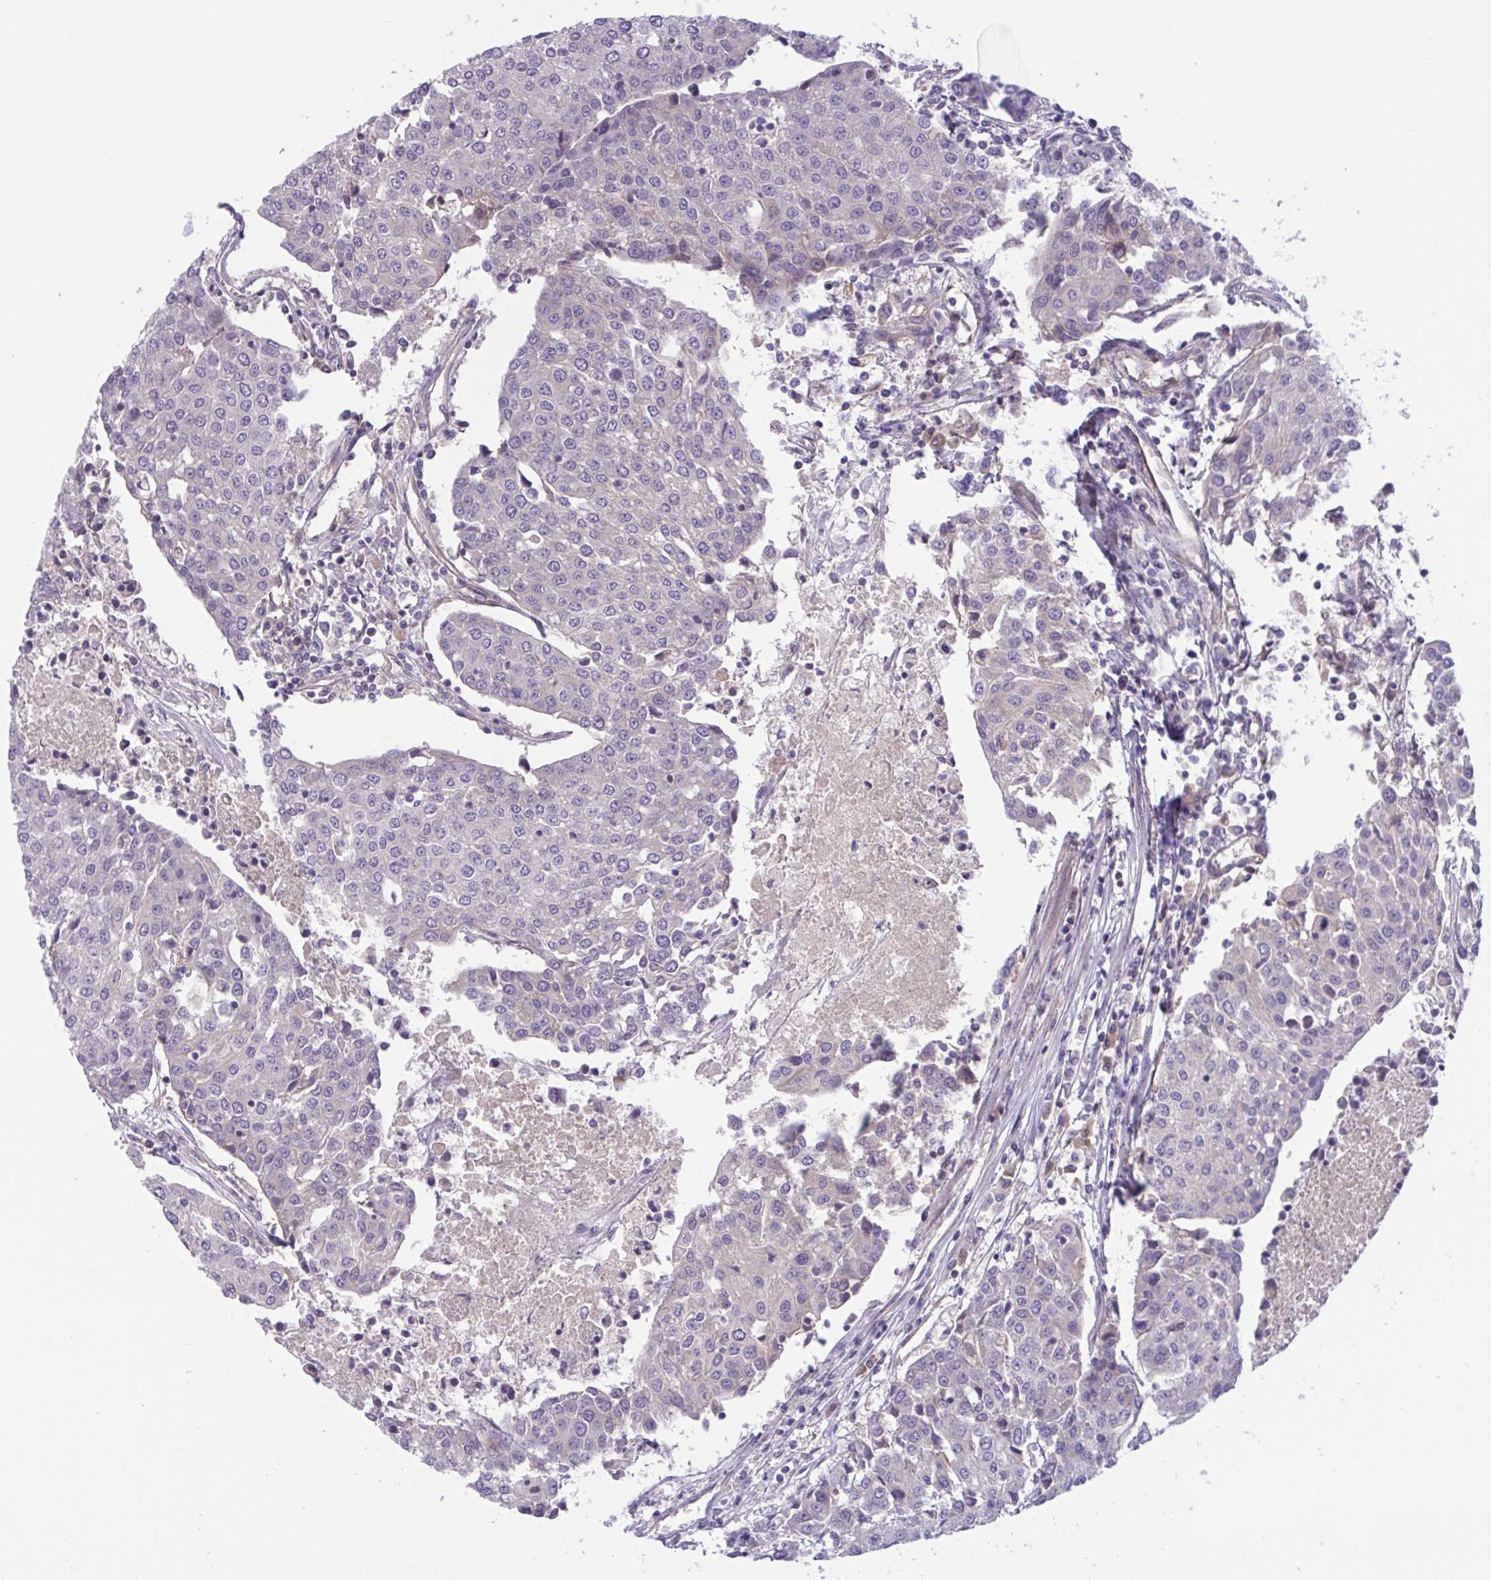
{"staining": {"intensity": "negative", "quantity": "none", "location": "none"}, "tissue": "urothelial cancer", "cell_type": "Tumor cells", "image_type": "cancer", "snomed": [{"axis": "morphology", "description": "Urothelial carcinoma, High grade"}, {"axis": "topography", "description": "Urinary bladder"}], "caption": "A micrograph of high-grade urothelial carcinoma stained for a protein reveals no brown staining in tumor cells.", "gene": "TTC7B", "patient": {"sex": "female", "age": 85}}